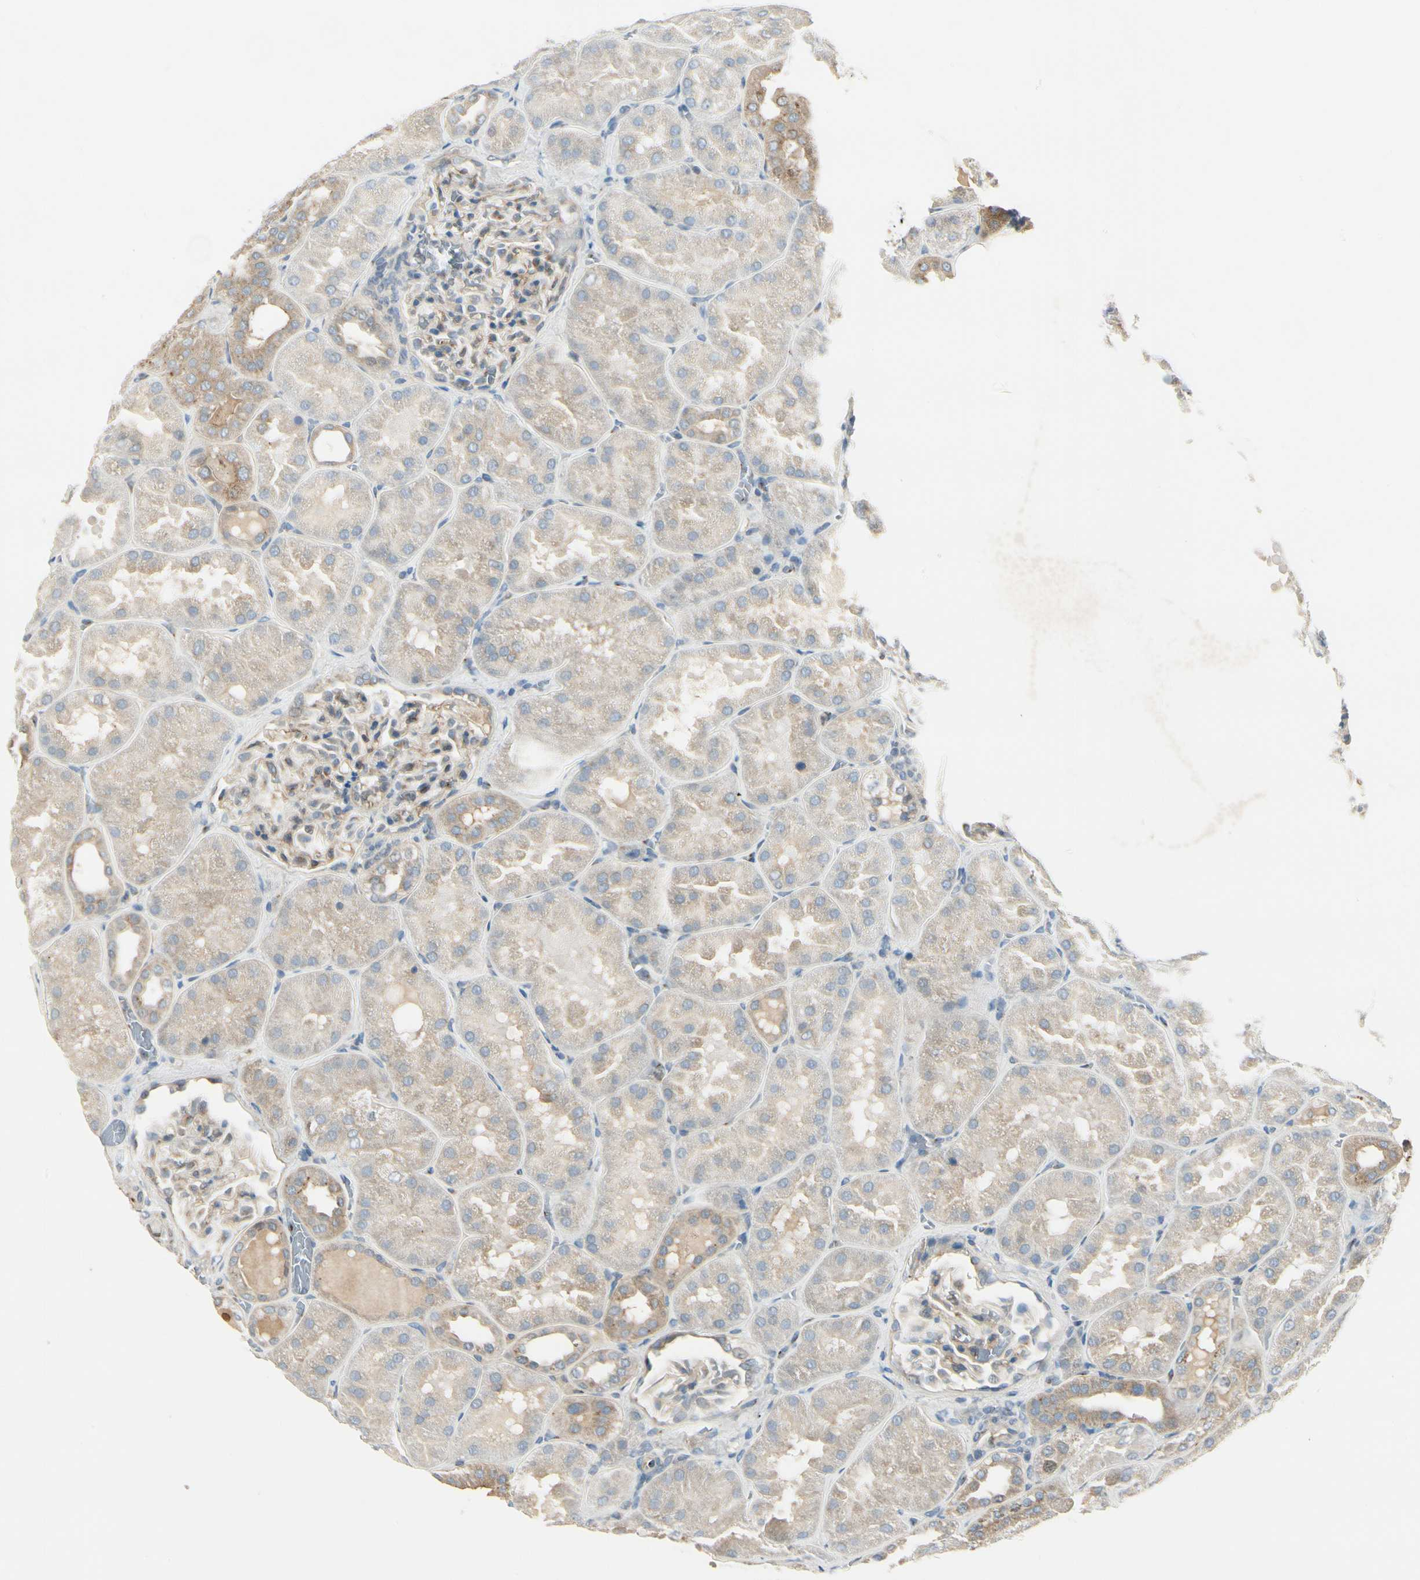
{"staining": {"intensity": "weak", "quantity": ">75%", "location": "cytoplasmic/membranous"}, "tissue": "kidney", "cell_type": "Cells in glomeruli", "image_type": "normal", "snomed": [{"axis": "morphology", "description": "Normal tissue, NOS"}, {"axis": "topography", "description": "Kidney"}], "caption": "Benign kidney was stained to show a protein in brown. There is low levels of weak cytoplasmic/membranous staining in approximately >75% of cells in glomeruli. (DAB = brown stain, brightfield microscopy at high magnification).", "gene": "MANSC1", "patient": {"sex": "male", "age": 28}}